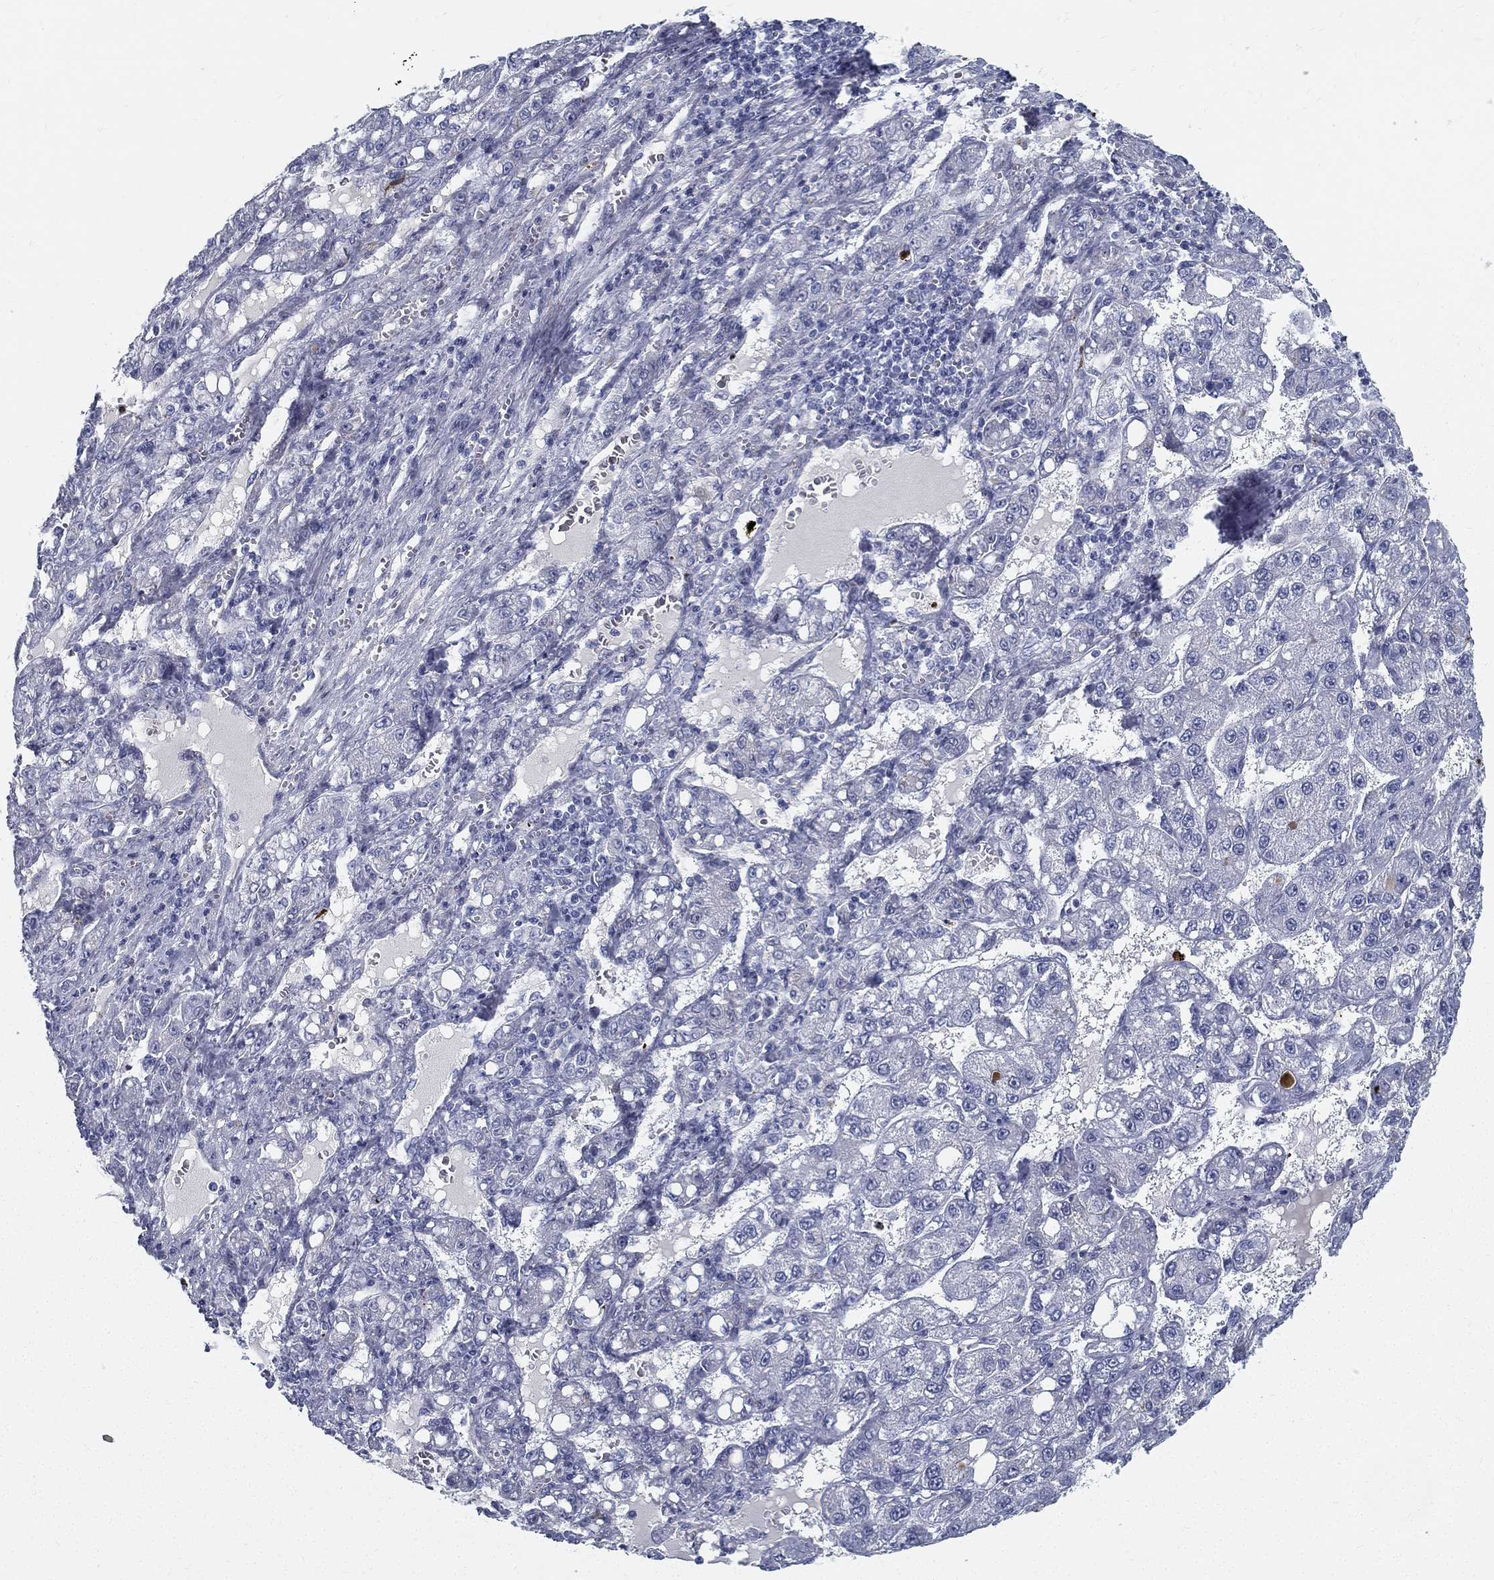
{"staining": {"intensity": "negative", "quantity": "none", "location": "none"}, "tissue": "liver cancer", "cell_type": "Tumor cells", "image_type": "cancer", "snomed": [{"axis": "morphology", "description": "Carcinoma, Hepatocellular, NOS"}, {"axis": "topography", "description": "Liver"}], "caption": "This photomicrograph is of liver cancer (hepatocellular carcinoma) stained with immunohistochemistry to label a protein in brown with the nuclei are counter-stained blue. There is no expression in tumor cells.", "gene": "SPPL2C", "patient": {"sex": "female", "age": 65}}